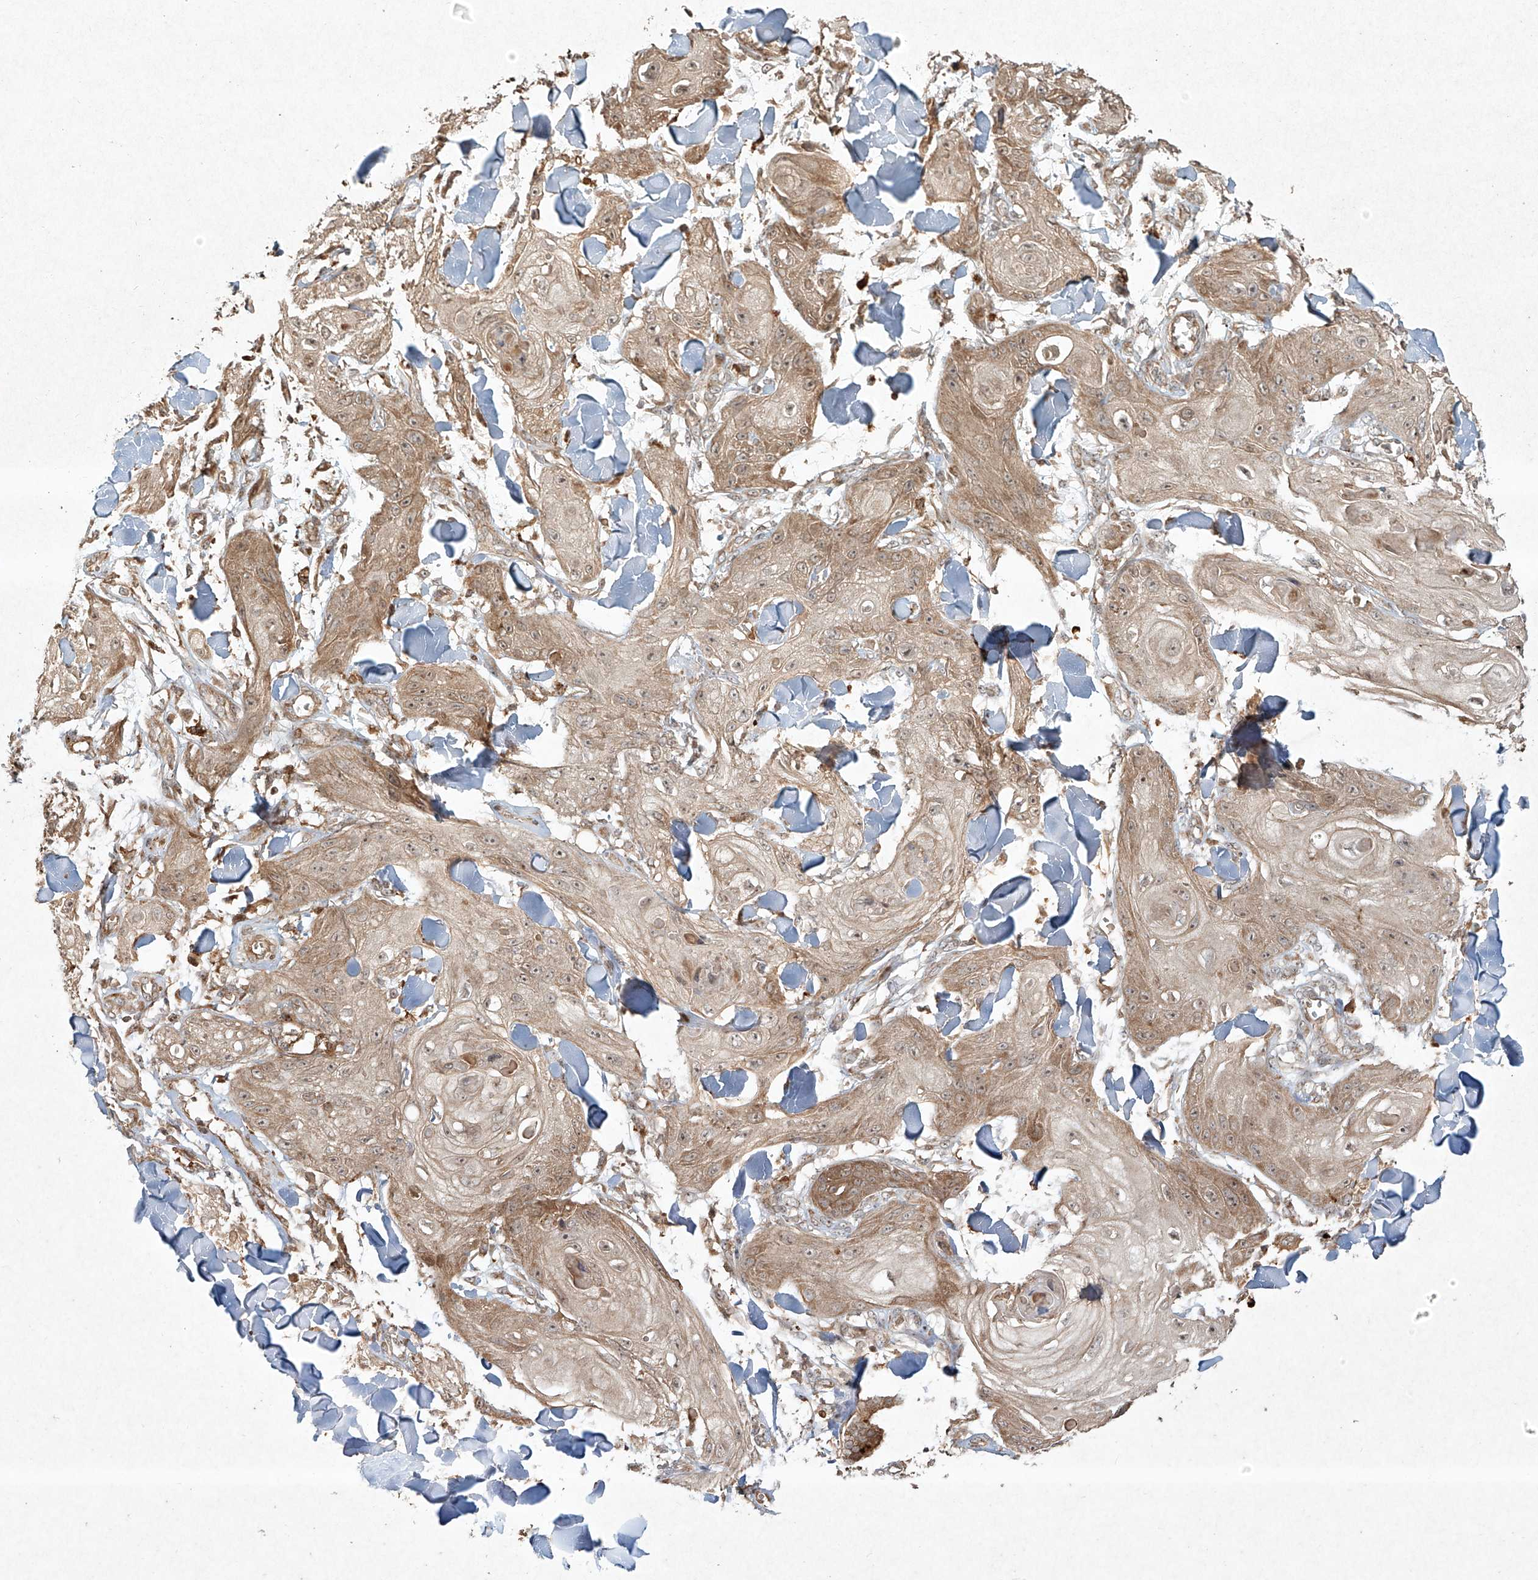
{"staining": {"intensity": "weak", "quantity": "25%-75%", "location": "cytoplasmic/membranous,nuclear"}, "tissue": "skin cancer", "cell_type": "Tumor cells", "image_type": "cancer", "snomed": [{"axis": "morphology", "description": "Squamous cell carcinoma, NOS"}, {"axis": "topography", "description": "Skin"}], "caption": "Immunohistochemical staining of human skin squamous cell carcinoma shows low levels of weak cytoplasmic/membranous and nuclear positivity in about 25%-75% of tumor cells.", "gene": "CYYR1", "patient": {"sex": "male", "age": 74}}